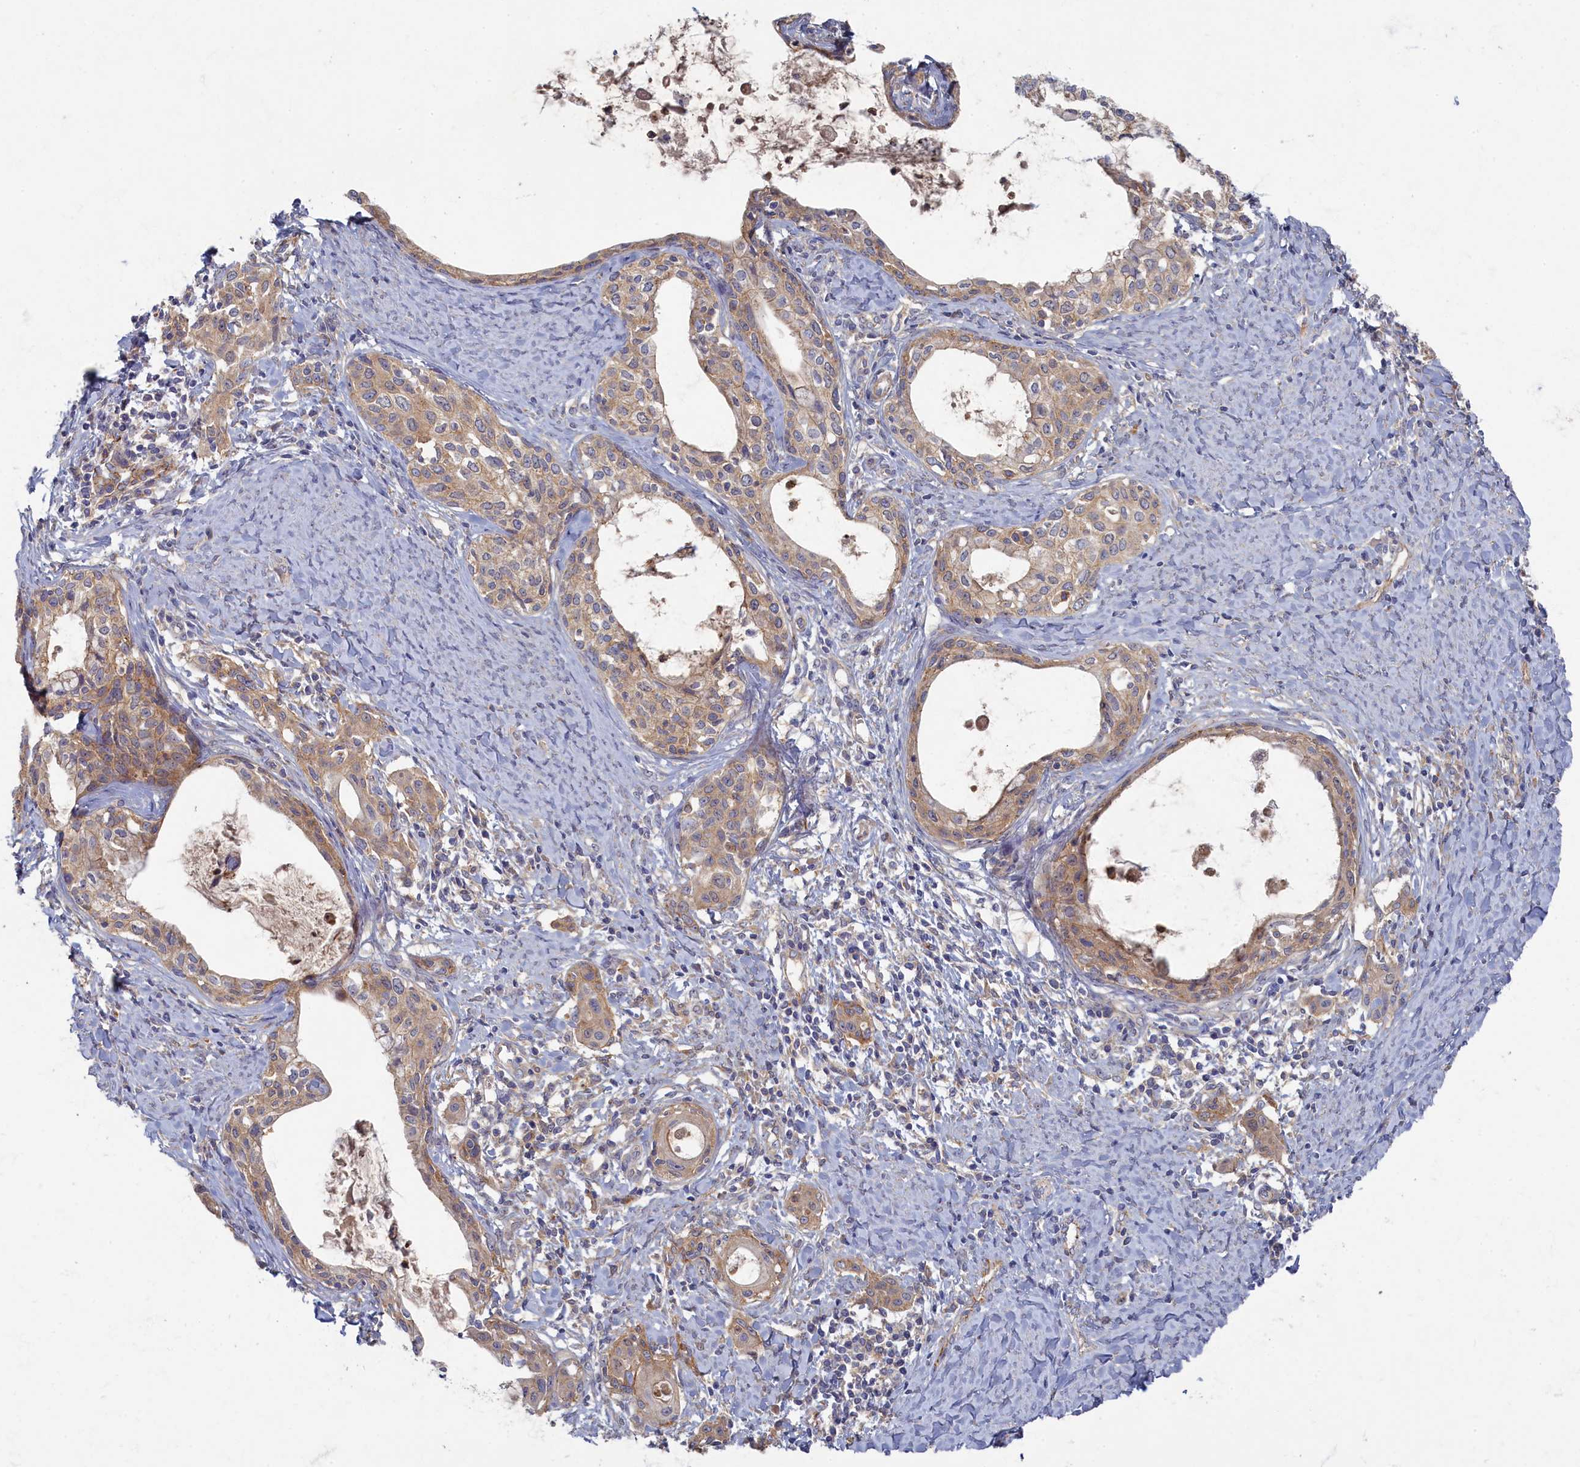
{"staining": {"intensity": "weak", "quantity": "25%-75%", "location": "cytoplasmic/membranous"}, "tissue": "cervical cancer", "cell_type": "Tumor cells", "image_type": "cancer", "snomed": [{"axis": "morphology", "description": "Squamous cell carcinoma, NOS"}, {"axis": "morphology", "description": "Adenocarcinoma, NOS"}, {"axis": "topography", "description": "Cervix"}], "caption": "Human squamous cell carcinoma (cervical) stained for a protein (brown) exhibits weak cytoplasmic/membranous positive staining in approximately 25%-75% of tumor cells.", "gene": "PSMG2", "patient": {"sex": "female", "age": 52}}